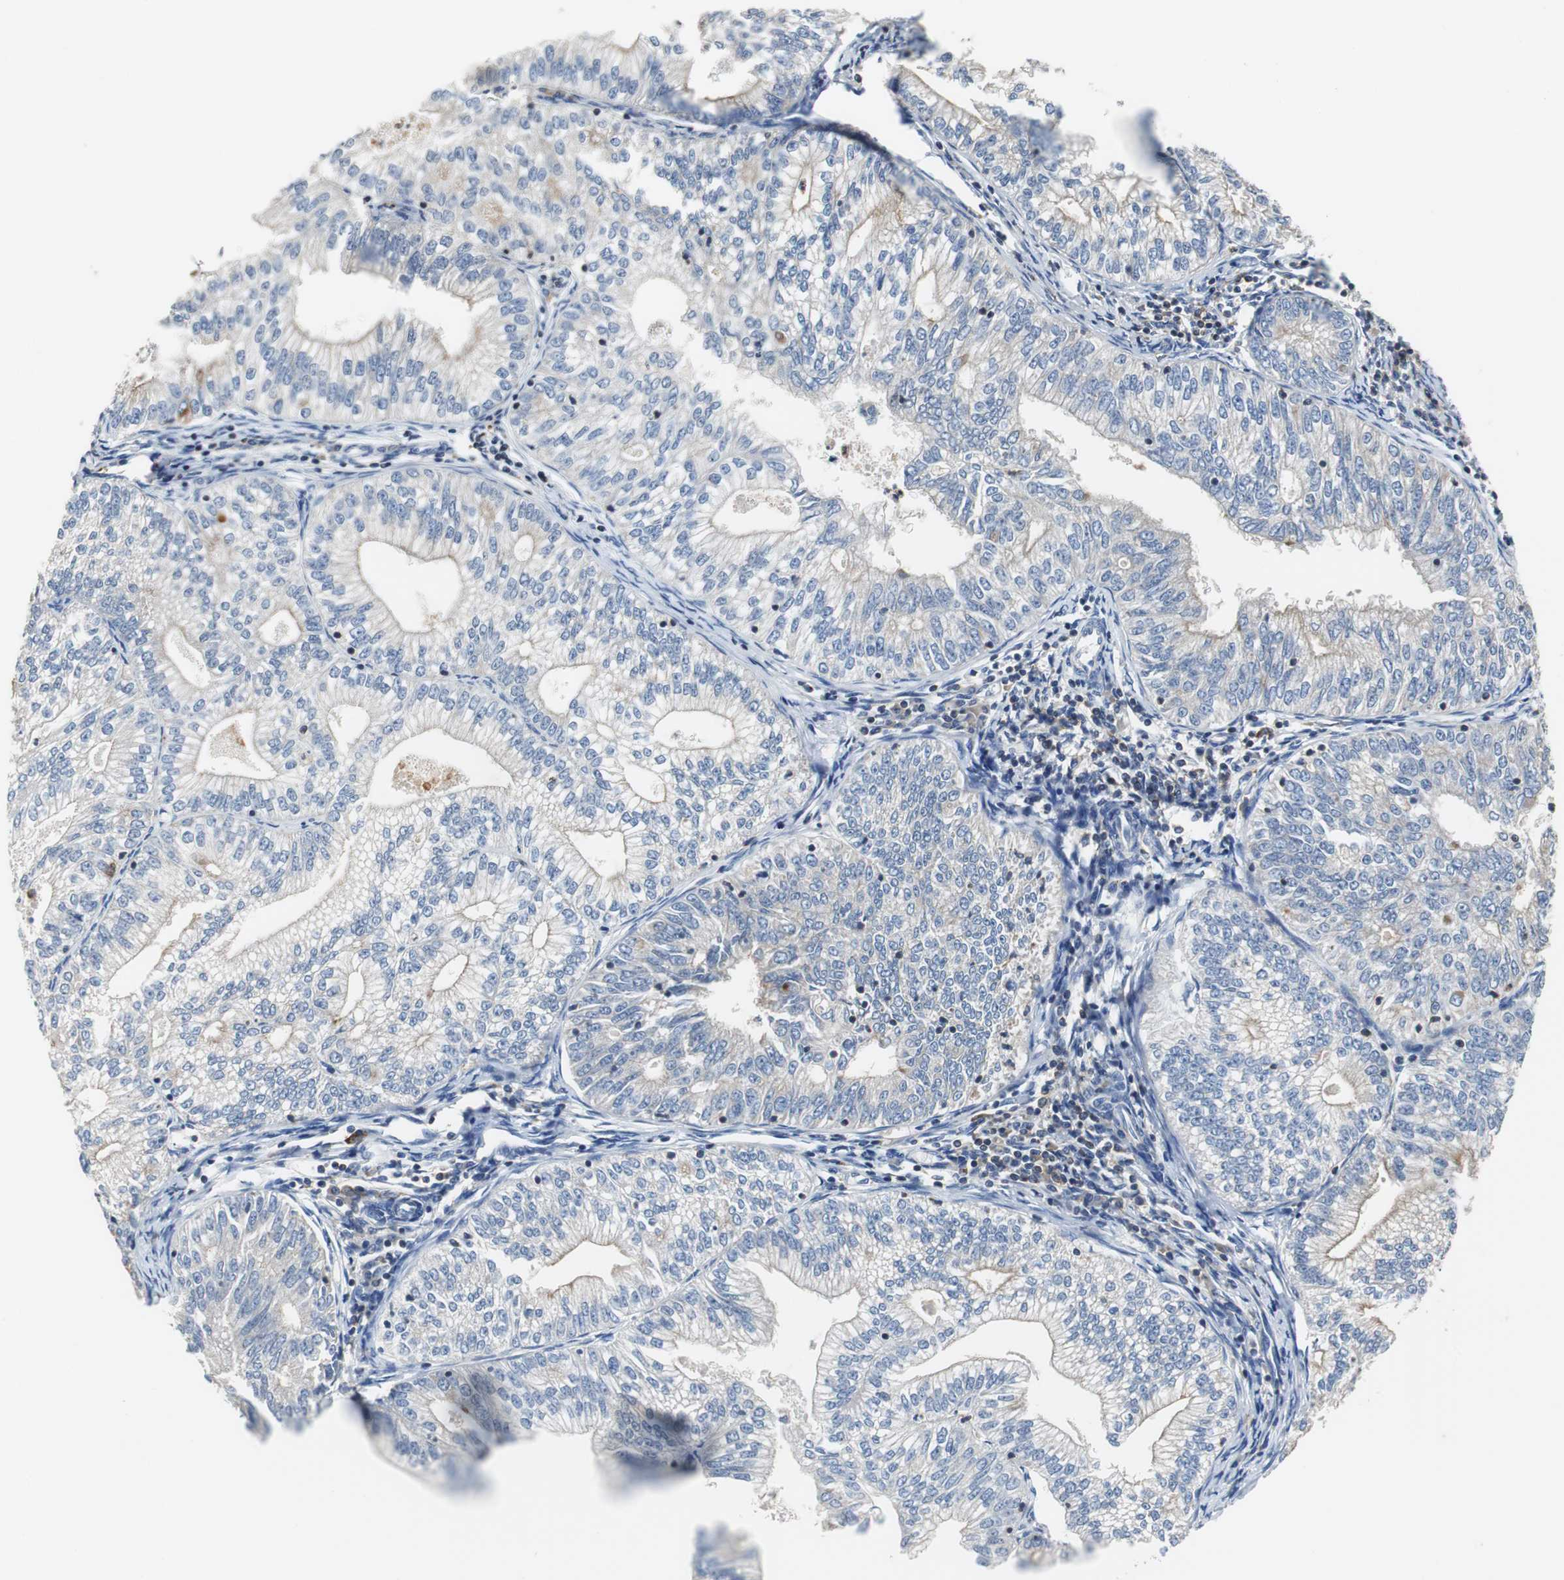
{"staining": {"intensity": "weak", "quantity": "<25%", "location": "cytoplasmic/membranous"}, "tissue": "endometrial cancer", "cell_type": "Tumor cells", "image_type": "cancer", "snomed": [{"axis": "morphology", "description": "Adenocarcinoma, NOS"}, {"axis": "topography", "description": "Endometrium"}], "caption": "This is an immunohistochemistry photomicrograph of human endometrial cancer. There is no staining in tumor cells.", "gene": "VAMP8", "patient": {"sex": "female", "age": 69}}